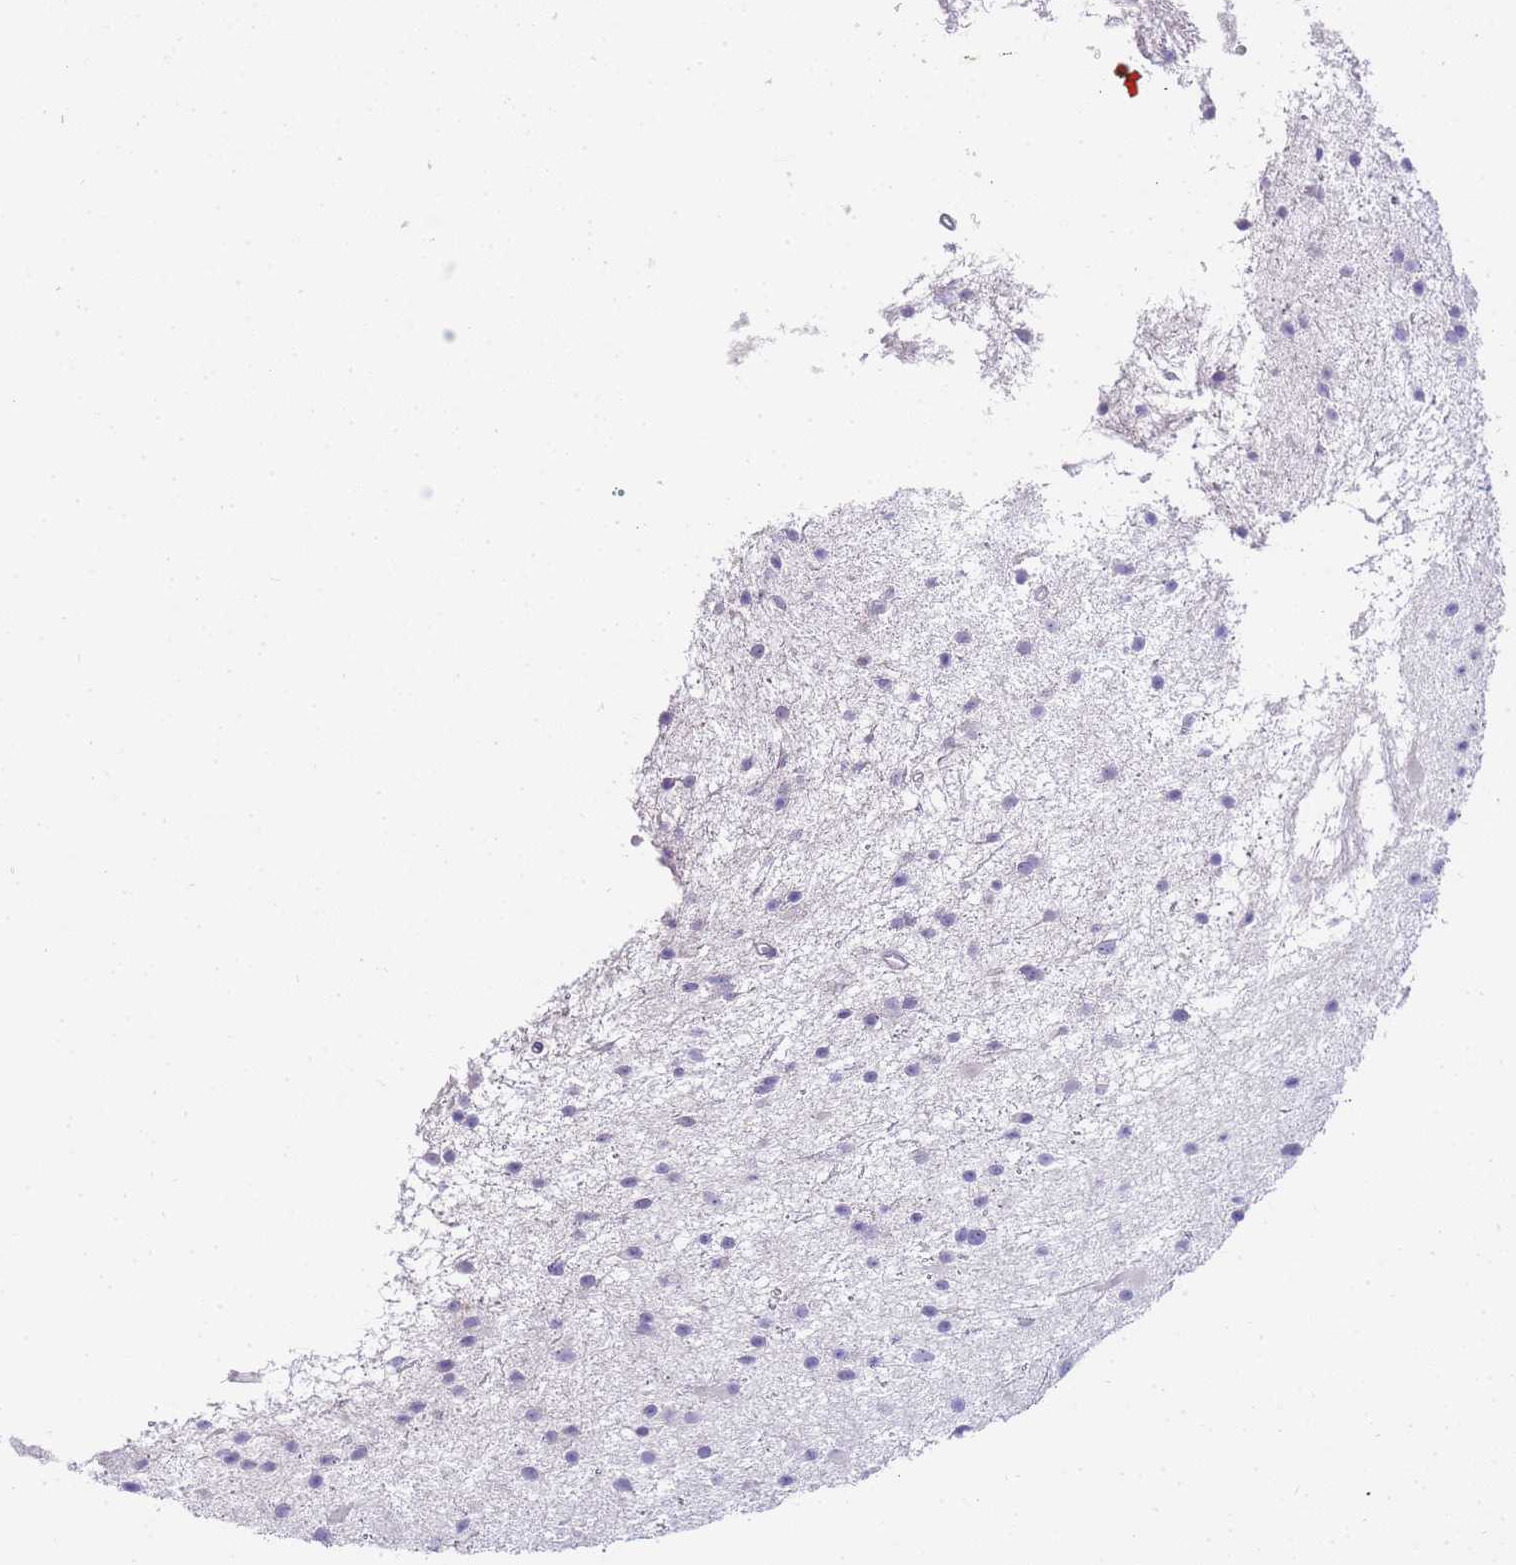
{"staining": {"intensity": "negative", "quantity": "none", "location": "none"}, "tissue": "glioma", "cell_type": "Tumor cells", "image_type": "cancer", "snomed": [{"axis": "morphology", "description": "Glioma, malignant, Low grade"}, {"axis": "topography", "description": "Cerebral cortex"}], "caption": "An immunohistochemistry (IHC) micrograph of malignant glioma (low-grade) is shown. There is no staining in tumor cells of malignant glioma (low-grade). The staining was performed using DAB to visualize the protein expression in brown, while the nuclei were stained in blue with hematoxylin (Magnification: 20x).", "gene": "DPP4", "patient": {"sex": "female", "age": 39}}